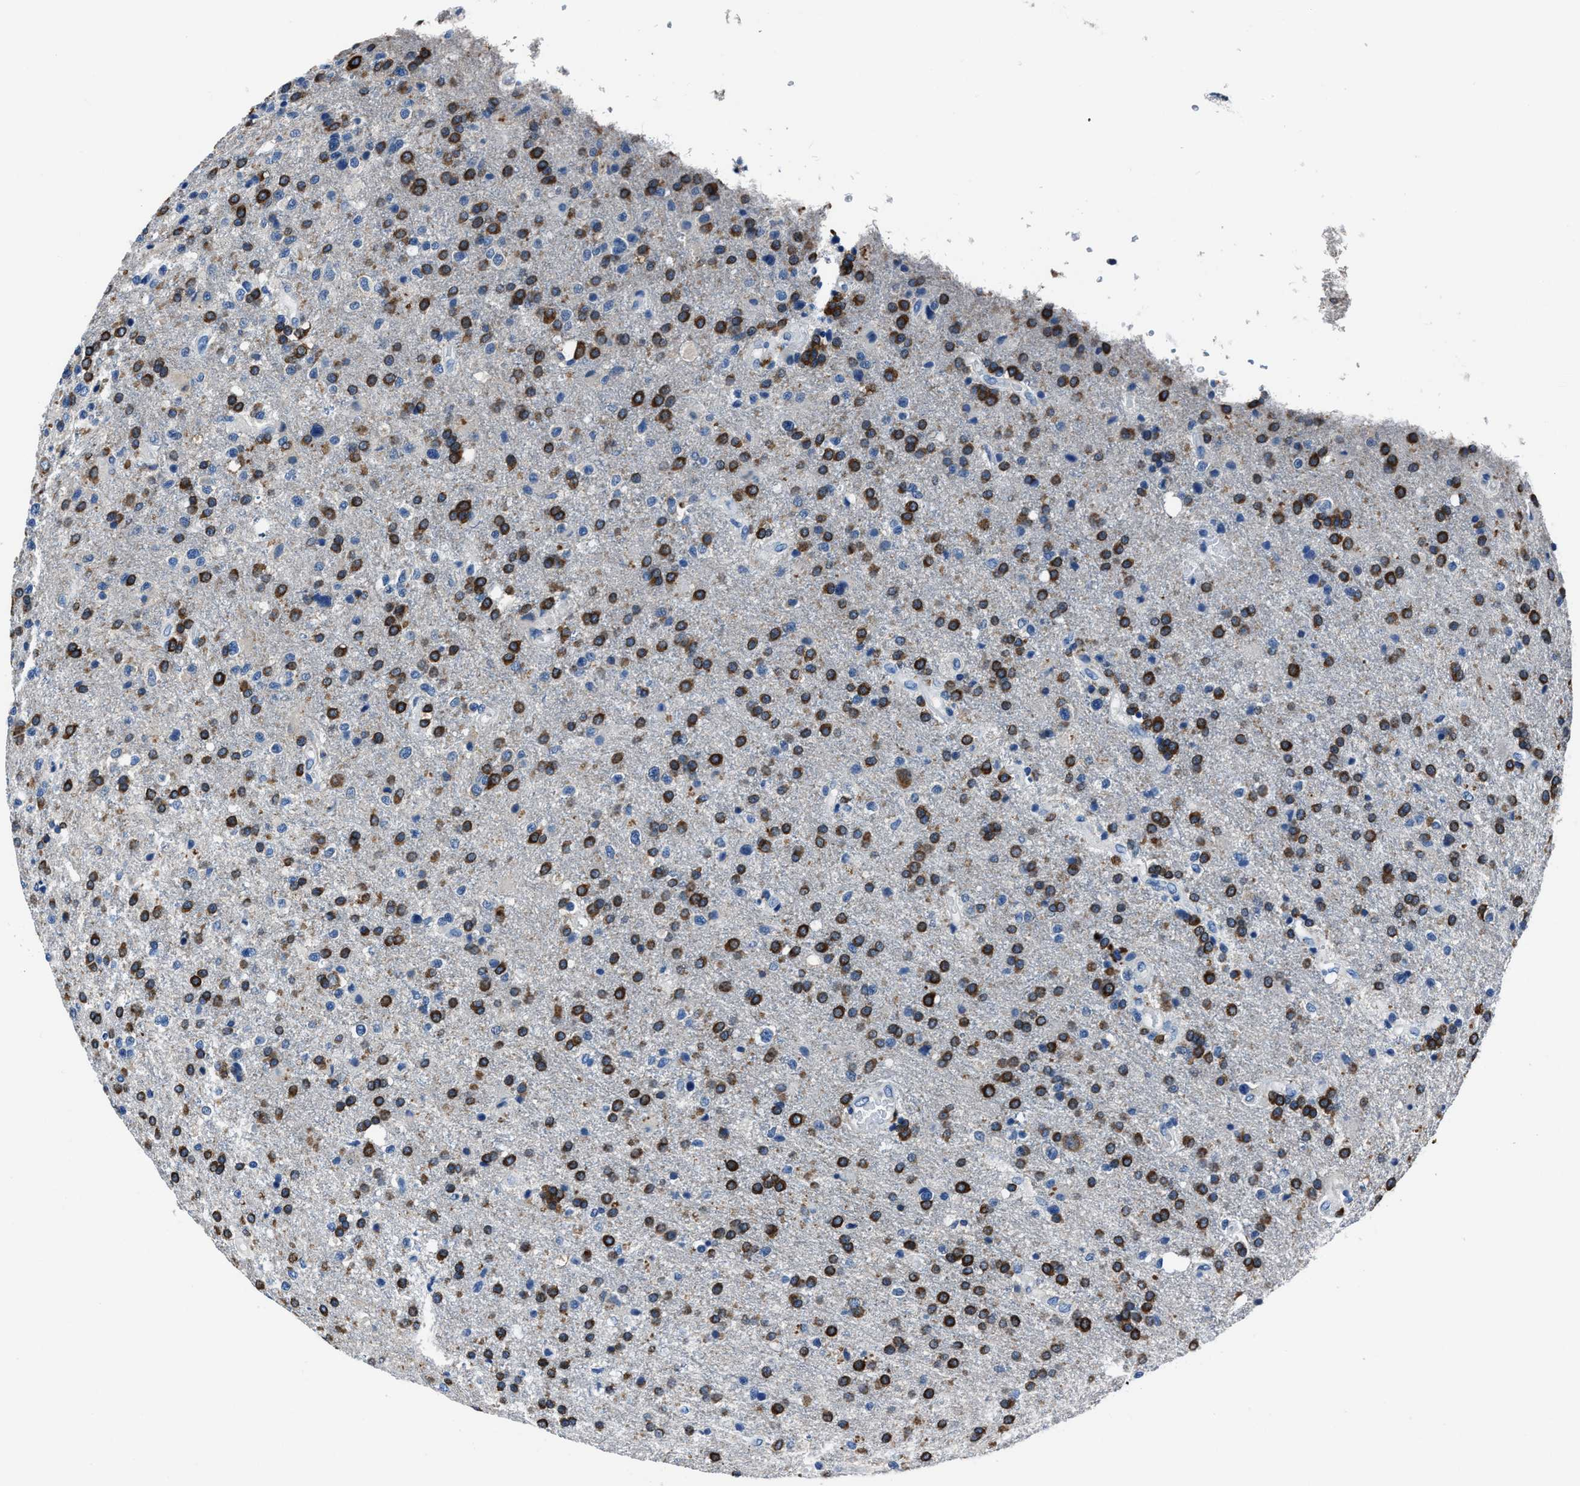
{"staining": {"intensity": "strong", "quantity": ">75%", "location": "cytoplasmic/membranous"}, "tissue": "glioma", "cell_type": "Tumor cells", "image_type": "cancer", "snomed": [{"axis": "morphology", "description": "Glioma, malignant, High grade"}, {"axis": "topography", "description": "Brain"}], "caption": "Protein analysis of glioma tissue shows strong cytoplasmic/membranous positivity in approximately >75% of tumor cells. The staining was performed using DAB (3,3'-diaminobenzidine) to visualize the protein expression in brown, while the nuclei were stained in blue with hematoxylin (Magnification: 20x).", "gene": "NACAD", "patient": {"sex": "male", "age": 72}}